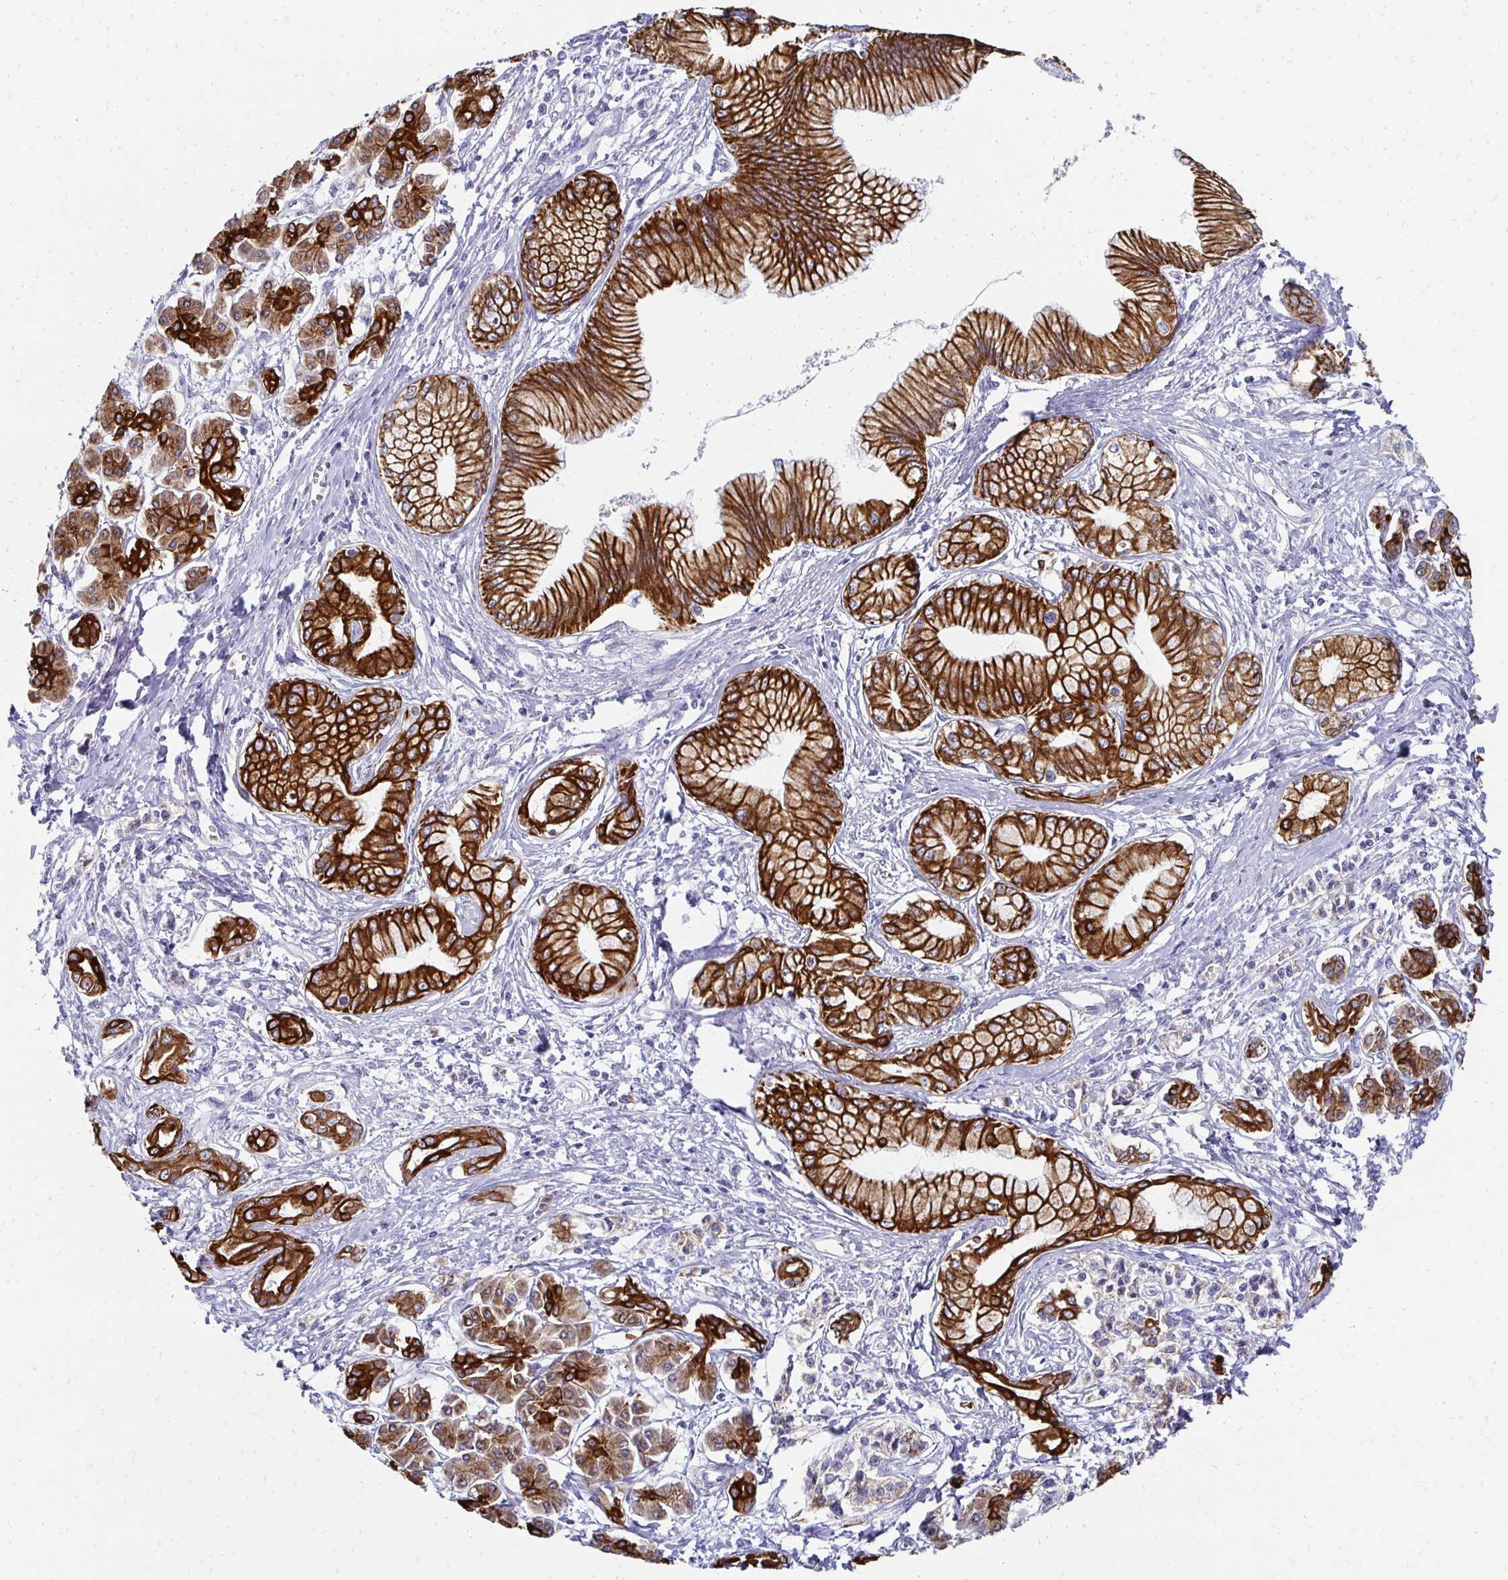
{"staining": {"intensity": "strong", "quantity": ">75%", "location": "cytoplasmic/membranous"}, "tissue": "pancreatic cancer", "cell_type": "Tumor cells", "image_type": "cancer", "snomed": [{"axis": "morphology", "description": "Adenocarcinoma, NOS"}, {"axis": "topography", "description": "Pancreas"}], "caption": "Protein expression analysis of human adenocarcinoma (pancreatic) reveals strong cytoplasmic/membranous positivity in about >75% of tumor cells.", "gene": "C1QTNF2", "patient": {"sex": "female", "age": 68}}